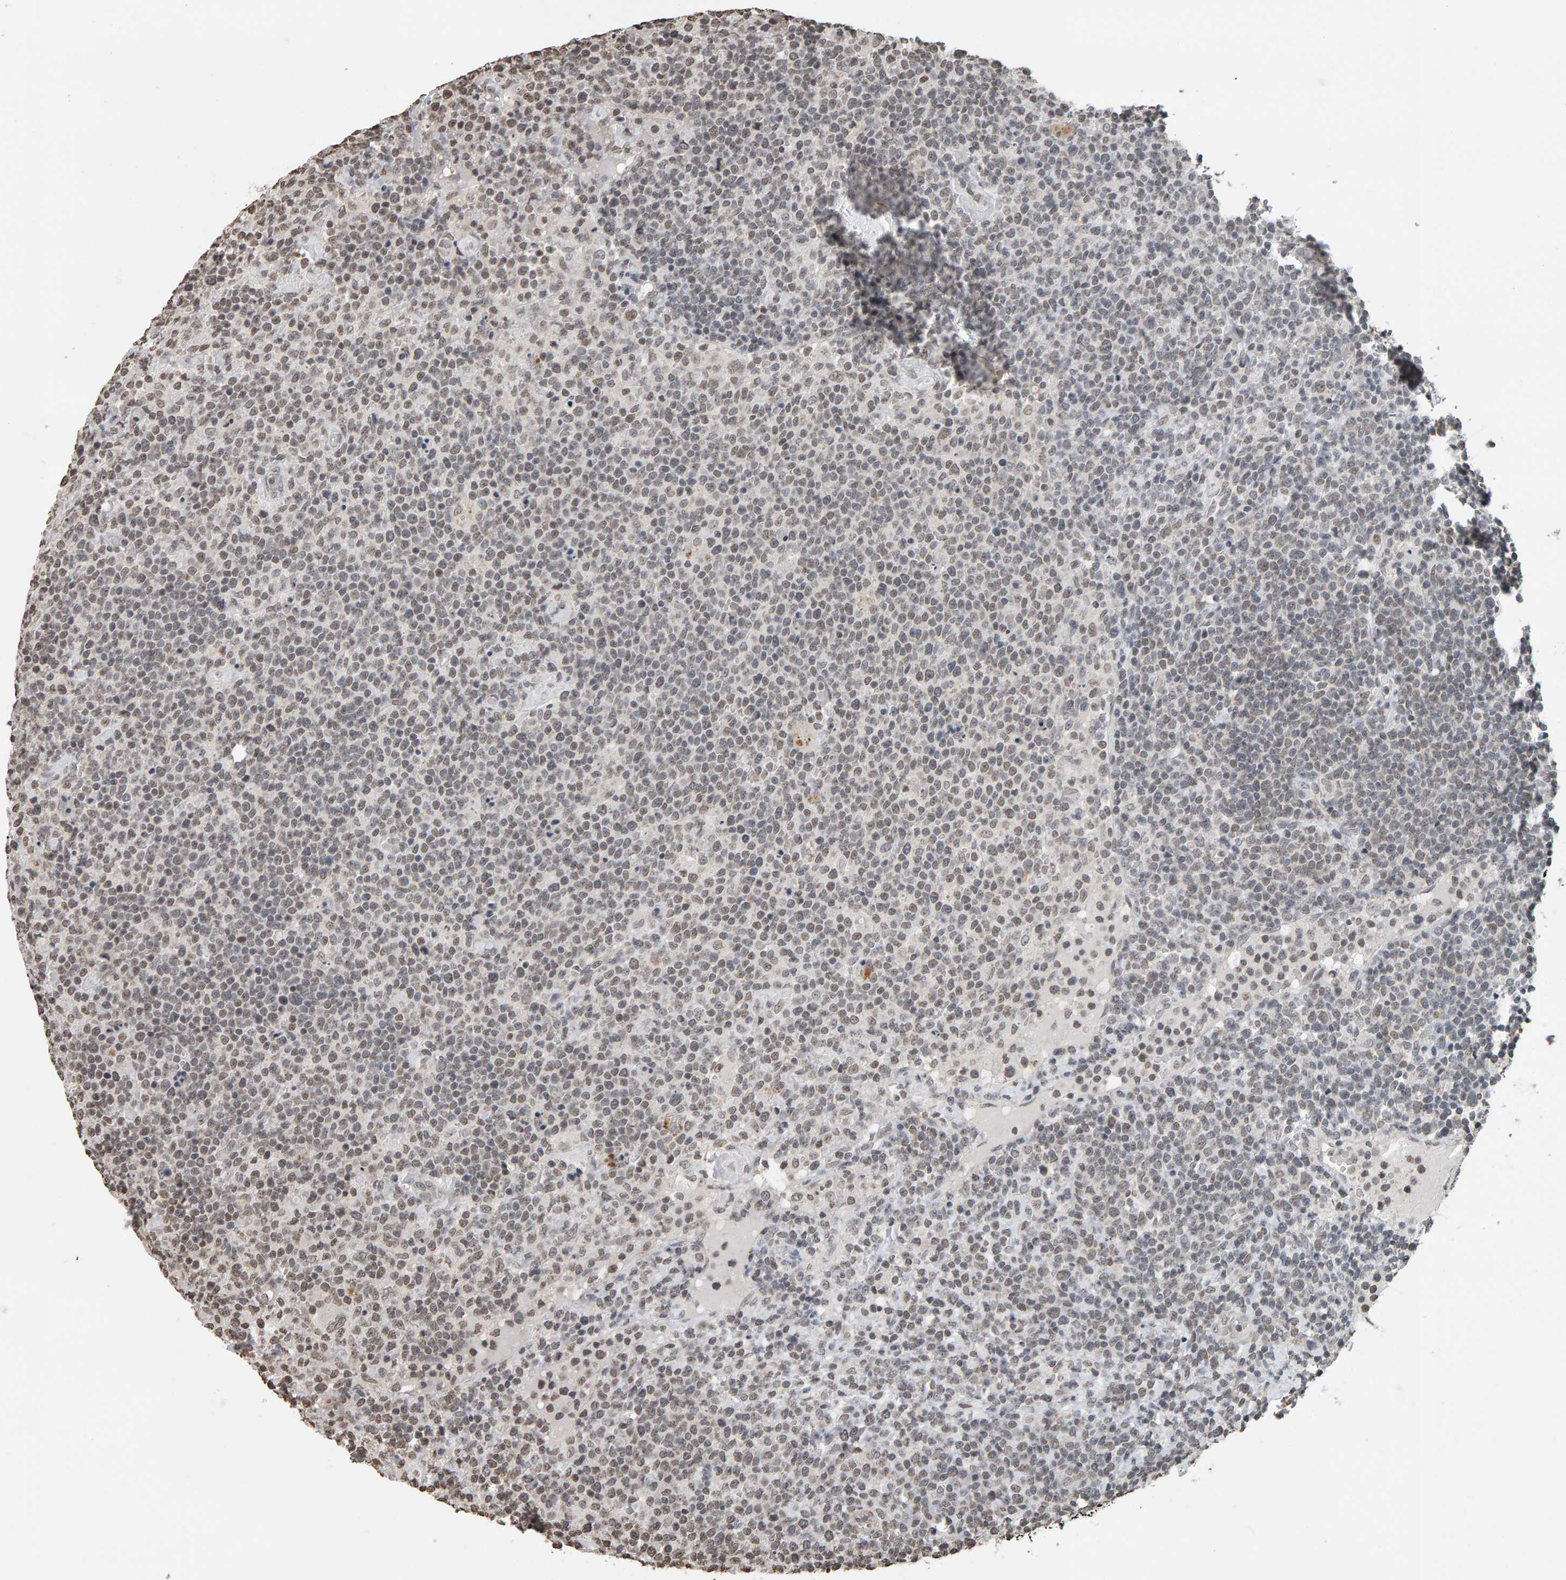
{"staining": {"intensity": "weak", "quantity": "25%-75%", "location": "nuclear"}, "tissue": "lymphoma", "cell_type": "Tumor cells", "image_type": "cancer", "snomed": [{"axis": "morphology", "description": "Malignant lymphoma, non-Hodgkin's type, High grade"}, {"axis": "topography", "description": "Lymph node"}], "caption": "IHC (DAB) staining of human high-grade malignant lymphoma, non-Hodgkin's type shows weak nuclear protein positivity in approximately 25%-75% of tumor cells.", "gene": "AFF4", "patient": {"sex": "male", "age": 61}}